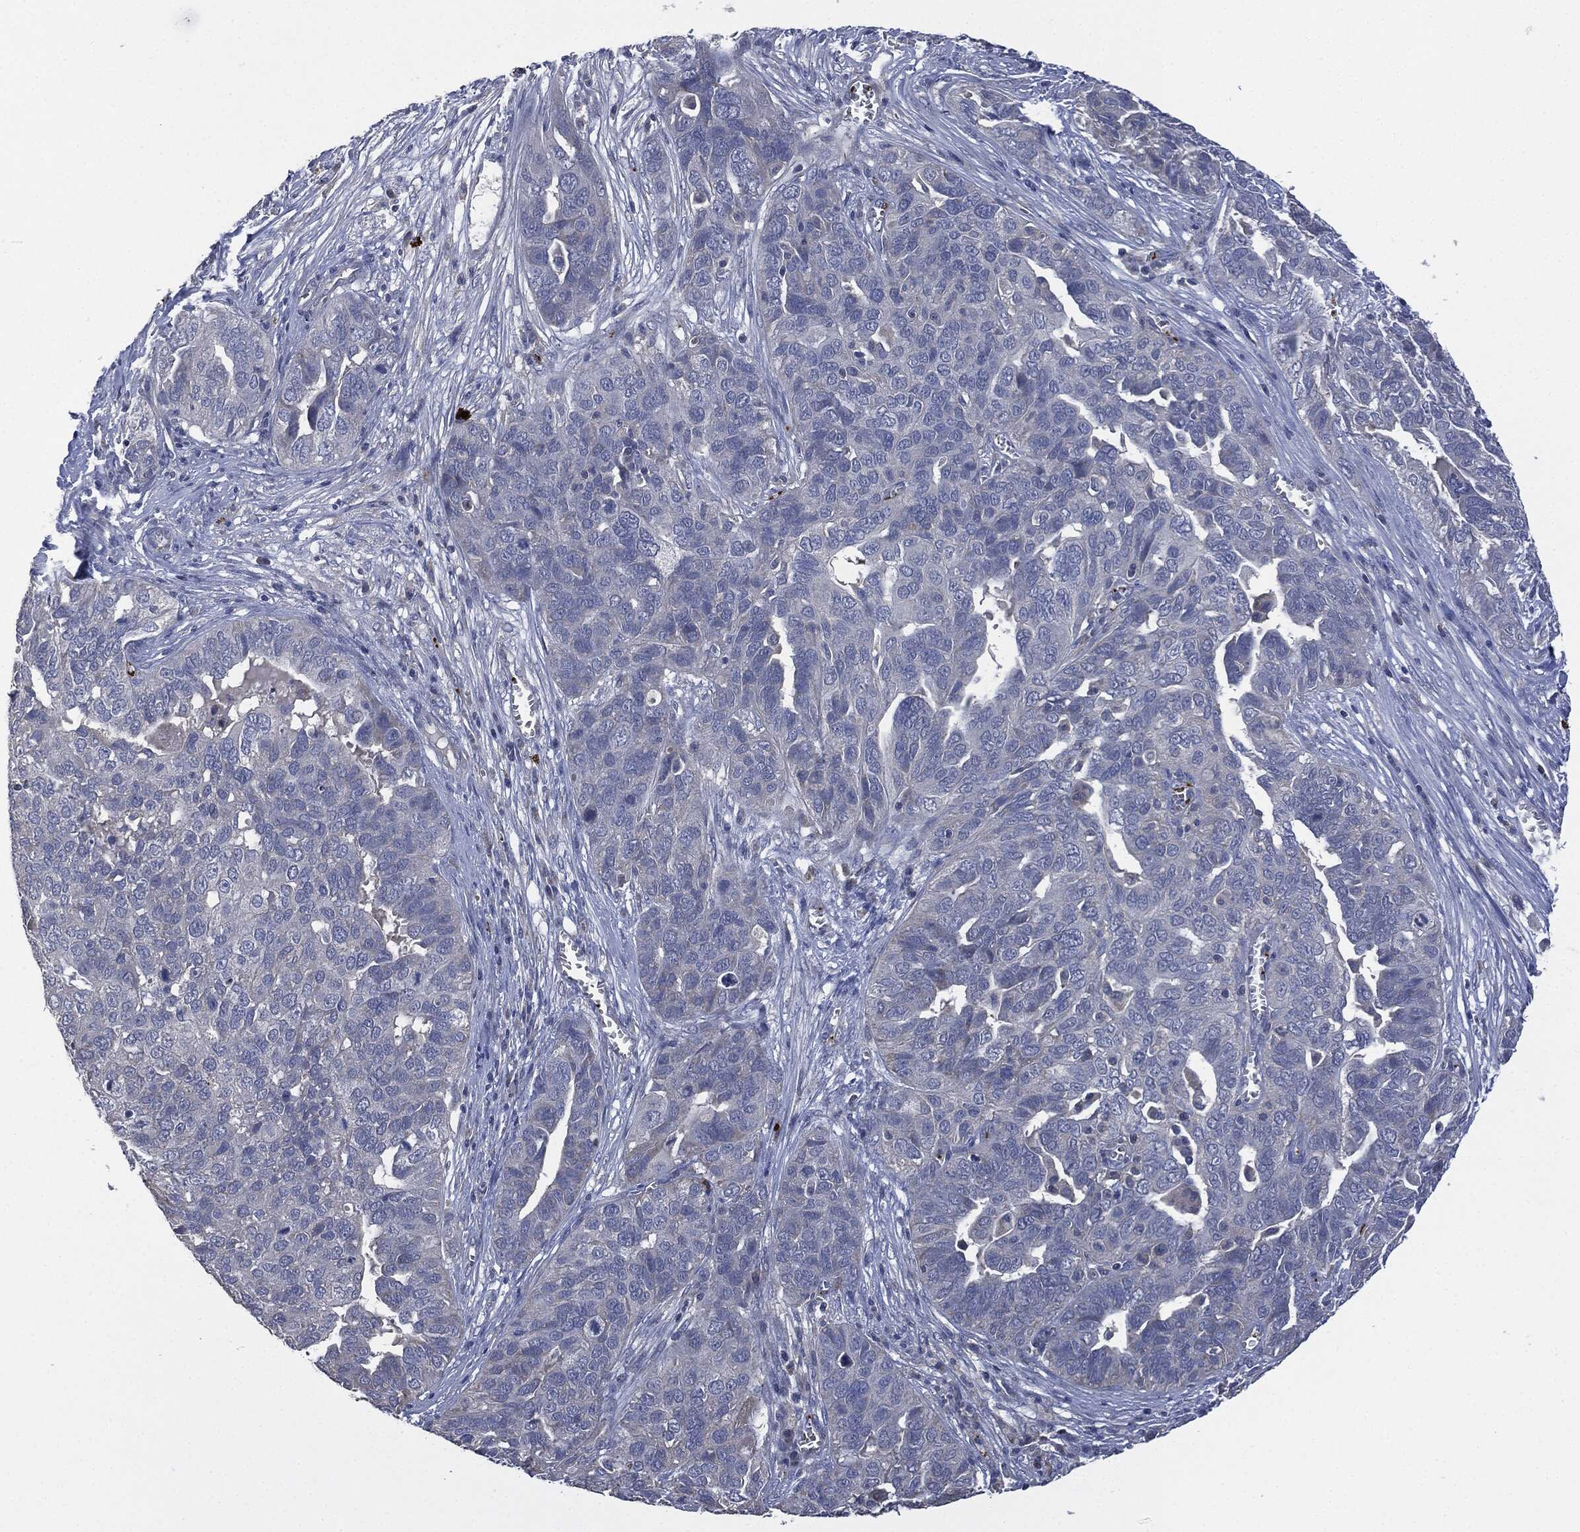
{"staining": {"intensity": "negative", "quantity": "none", "location": "none"}, "tissue": "ovarian cancer", "cell_type": "Tumor cells", "image_type": "cancer", "snomed": [{"axis": "morphology", "description": "Carcinoma, endometroid"}, {"axis": "topography", "description": "Soft tissue"}, {"axis": "topography", "description": "Ovary"}], "caption": "Human ovarian endometroid carcinoma stained for a protein using immunohistochemistry (IHC) demonstrates no expression in tumor cells.", "gene": "CD33", "patient": {"sex": "female", "age": 52}}